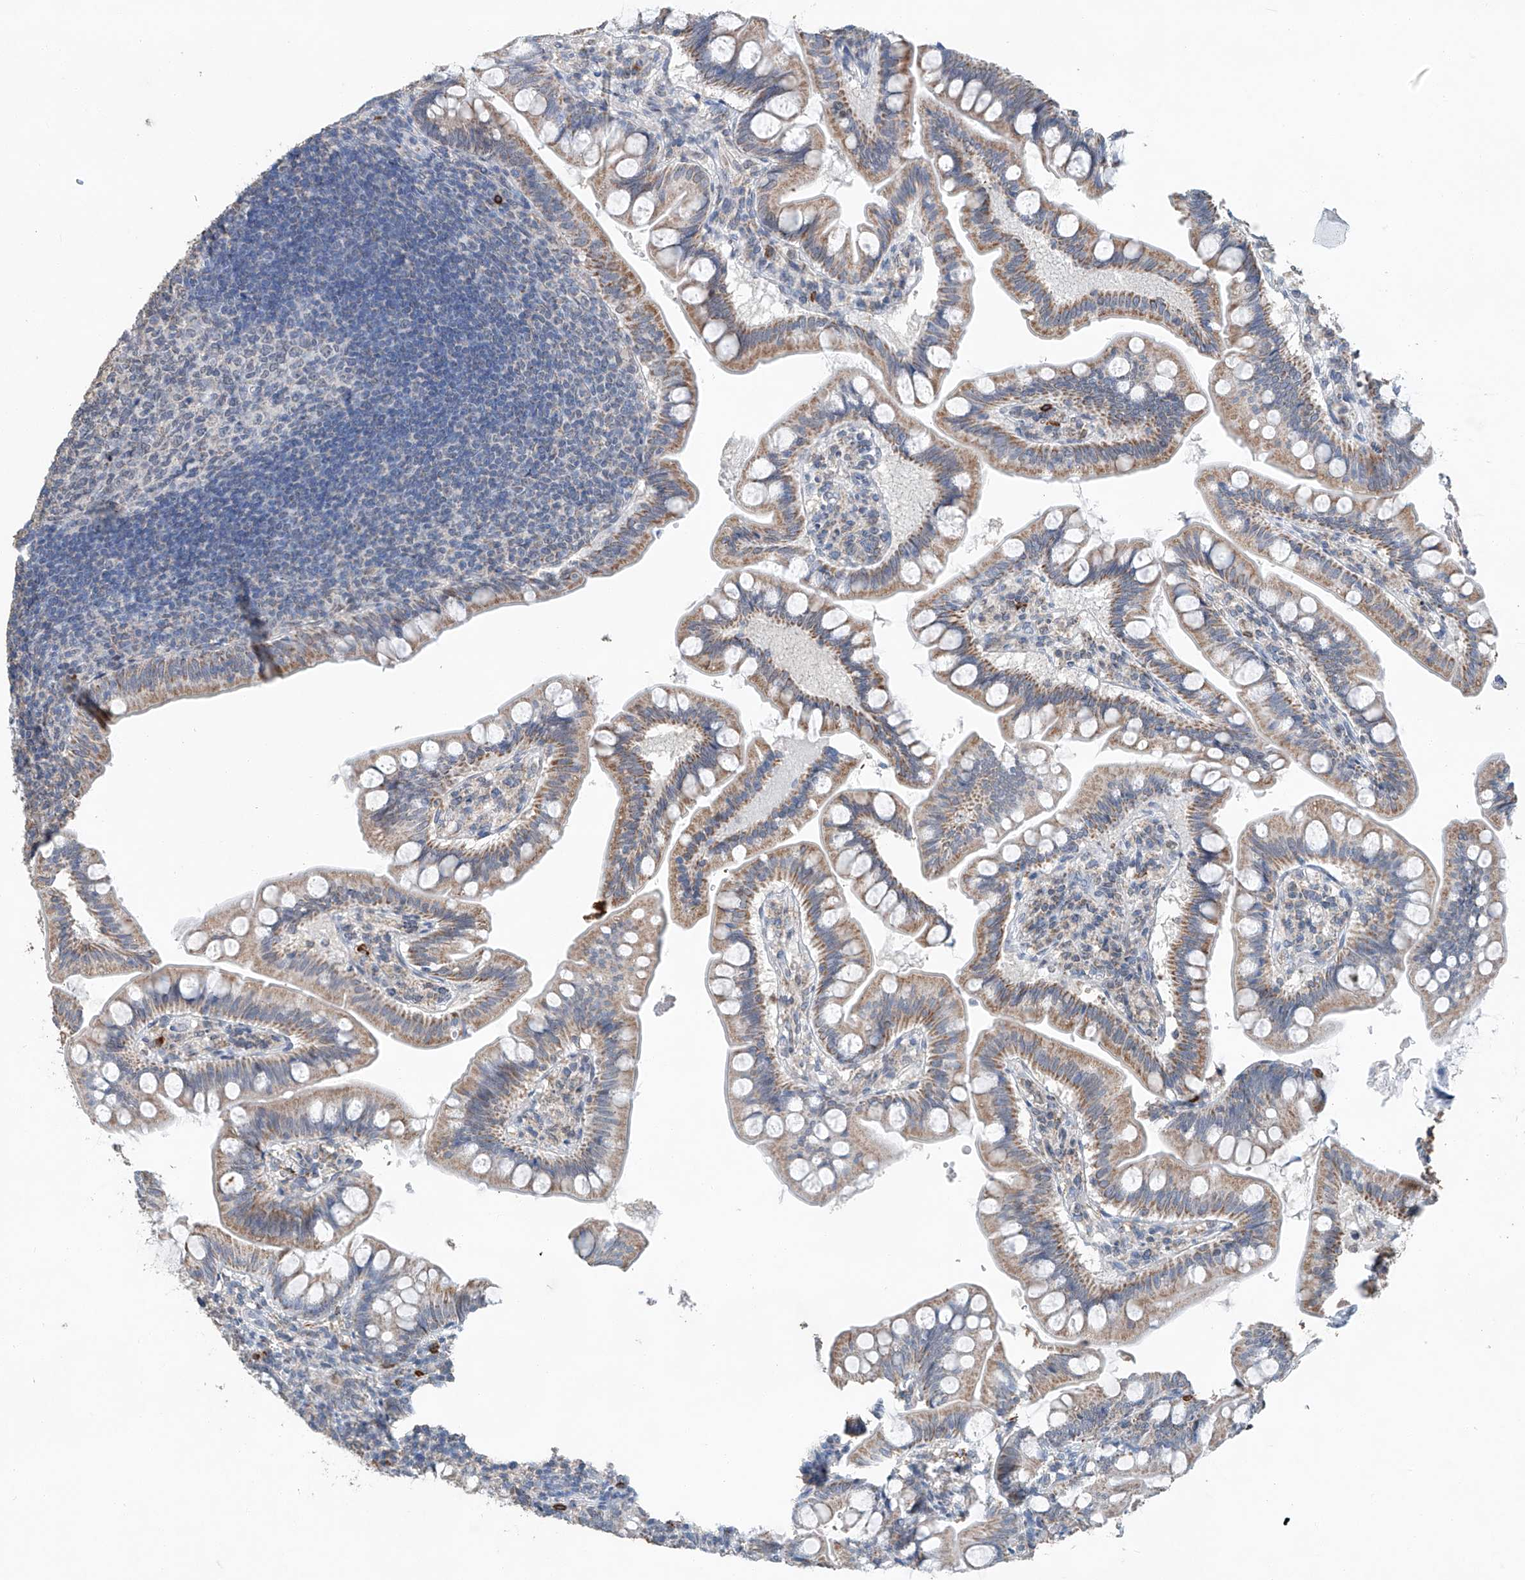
{"staining": {"intensity": "moderate", "quantity": ">75%", "location": "cytoplasmic/membranous"}, "tissue": "small intestine", "cell_type": "Glandular cells", "image_type": "normal", "snomed": [{"axis": "morphology", "description": "Normal tissue, NOS"}, {"axis": "topography", "description": "Small intestine"}], "caption": "Protein analysis of unremarkable small intestine displays moderate cytoplasmic/membranous positivity in approximately >75% of glandular cells.", "gene": "KLF15", "patient": {"sex": "male", "age": 7}}